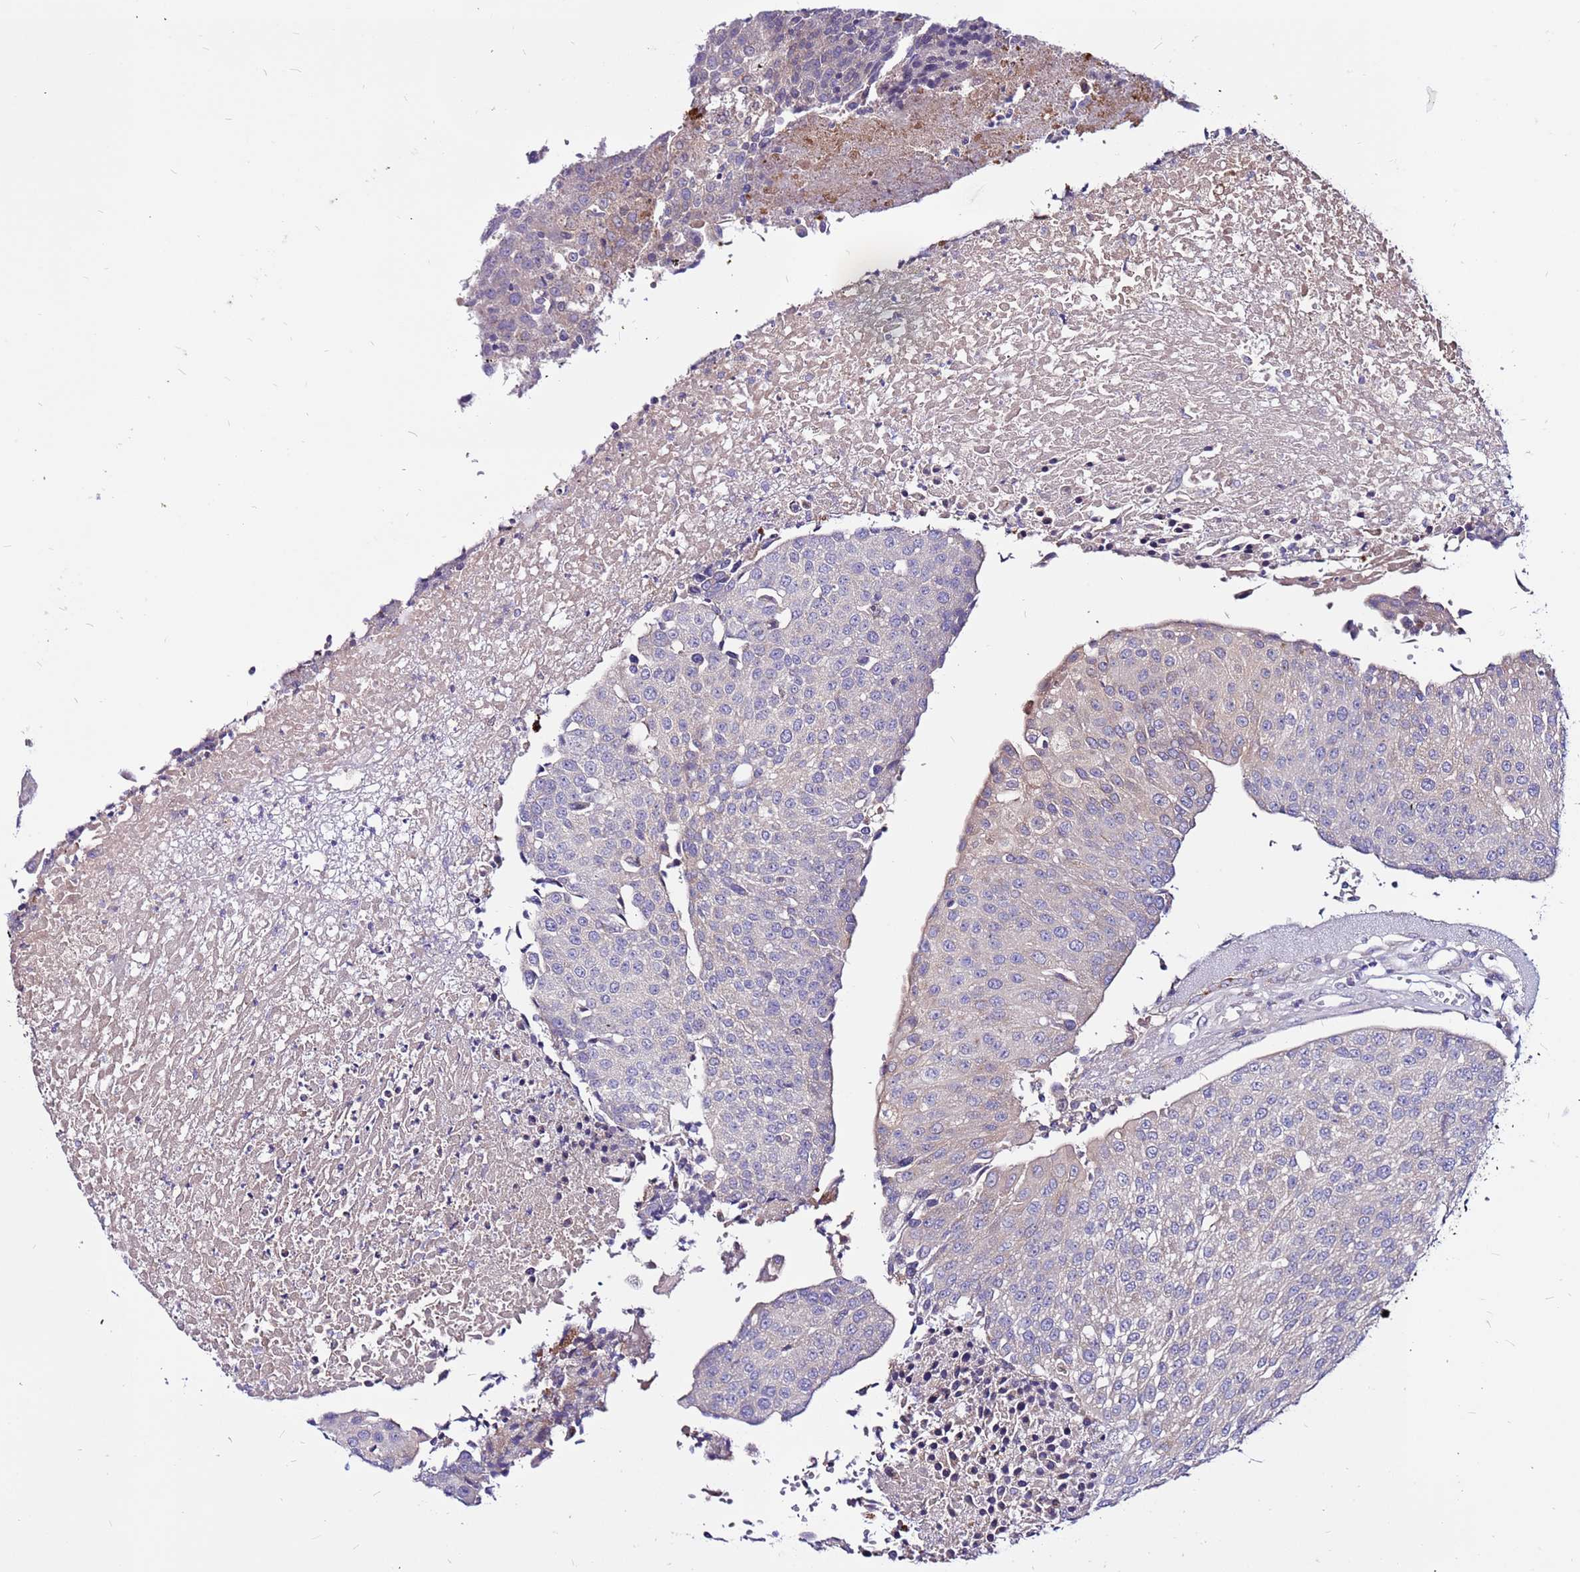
{"staining": {"intensity": "negative", "quantity": "none", "location": "none"}, "tissue": "urothelial cancer", "cell_type": "Tumor cells", "image_type": "cancer", "snomed": [{"axis": "morphology", "description": "Urothelial carcinoma, High grade"}, {"axis": "topography", "description": "Urinary bladder"}], "caption": "Immunohistochemistry (IHC) photomicrograph of urothelial cancer stained for a protein (brown), which reveals no positivity in tumor cells.", "gene": "CCDC71", "patient": {"sex": "female", "age": 85}}